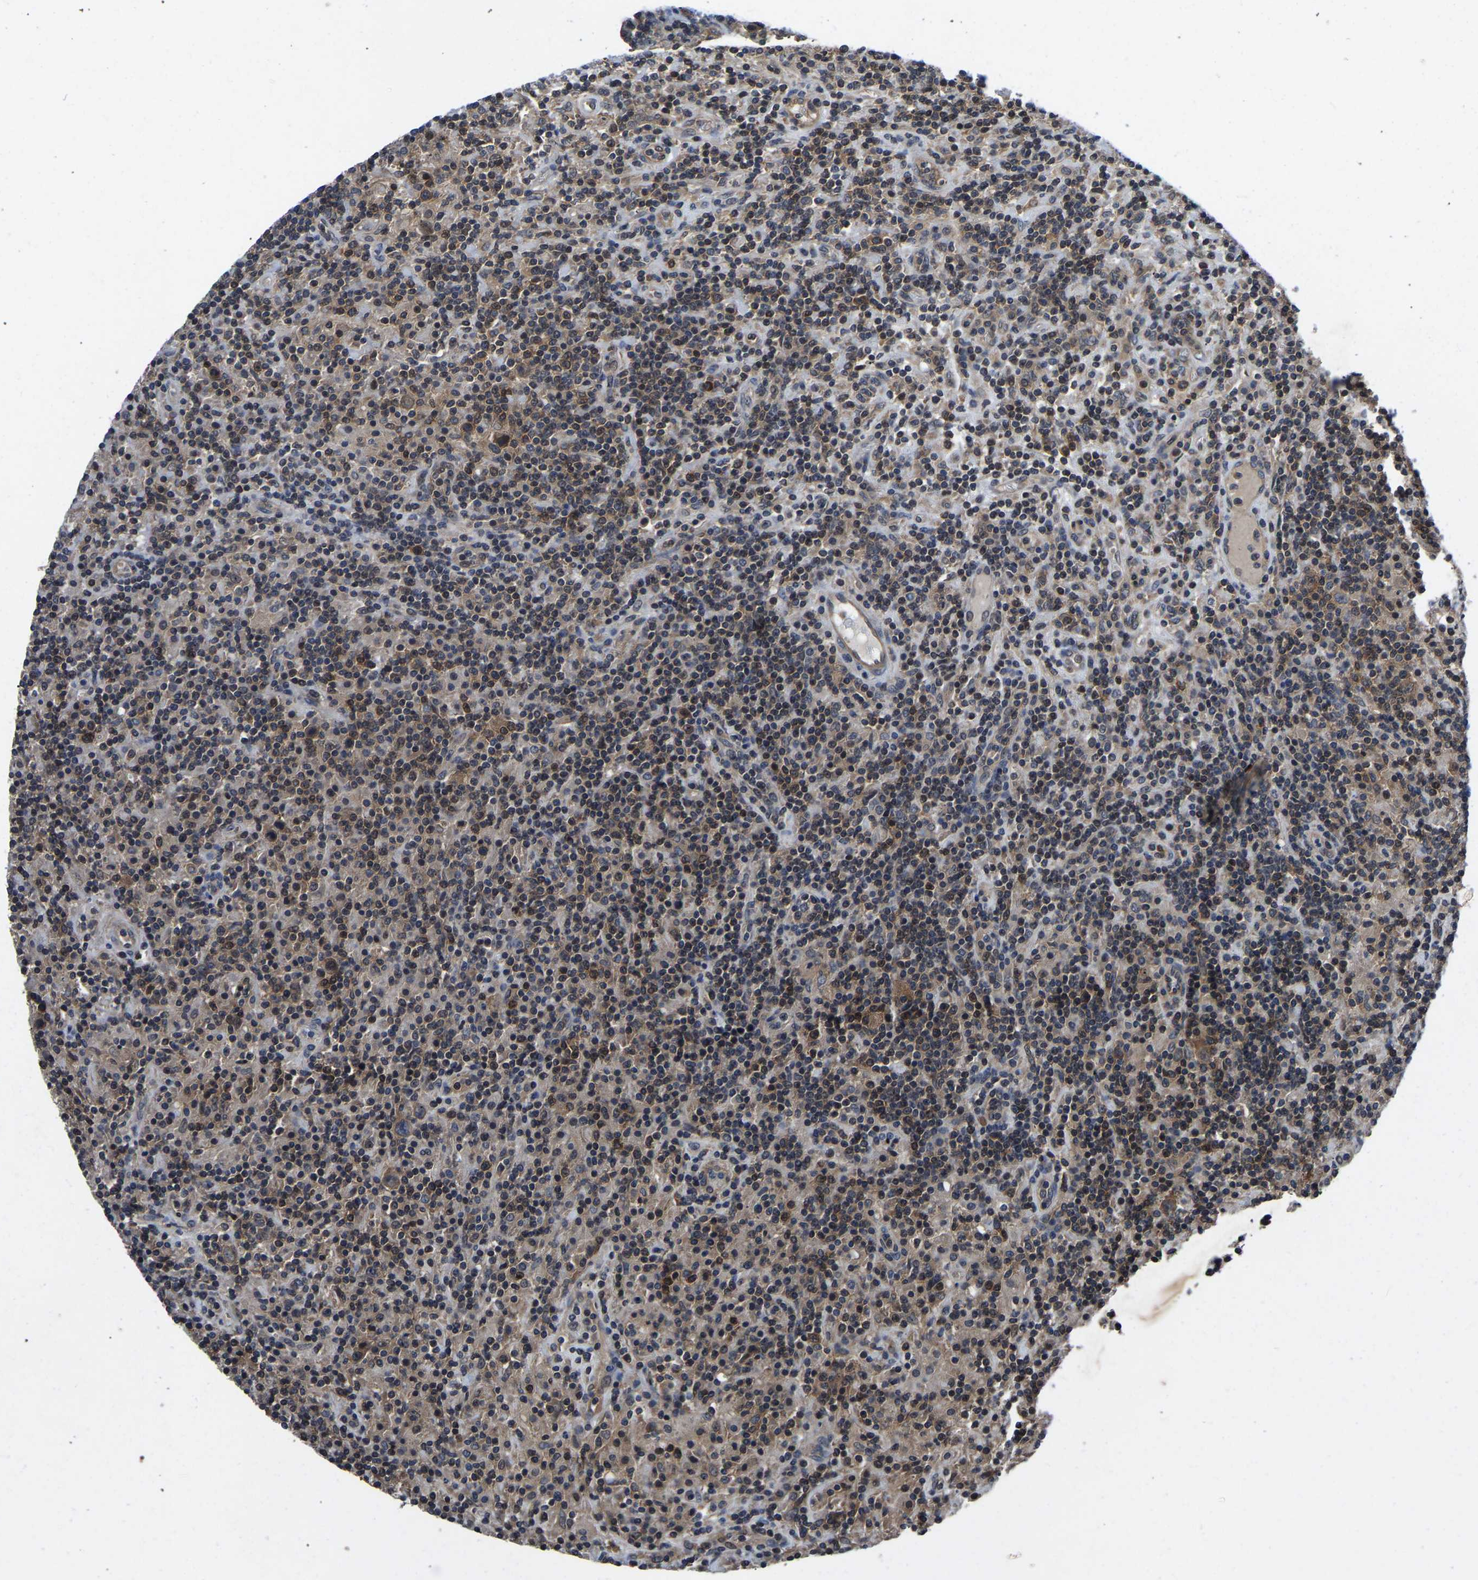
{"staining": {"intensity": "weak", "quantity": ">75%", "location": "cytoplasmic/membranous"}, "tissue": "lymphoma", "cell_type": "Tumor cells", "image_type": "cancer", "snomed": [{"axis": "morphology", "description": "Hodgkin's disease, NOS"}, {"axis": "topography", "description": "Lymph node"}], "caption": "IHC histopathology image of human lymphoma stained for a protein (brown), which reveals low levels of weak cytoplasmic/membranous expression in about >75% of tumor cells.", "gene": "FGD5", "patient": {"sex": "male", "age": 70}}